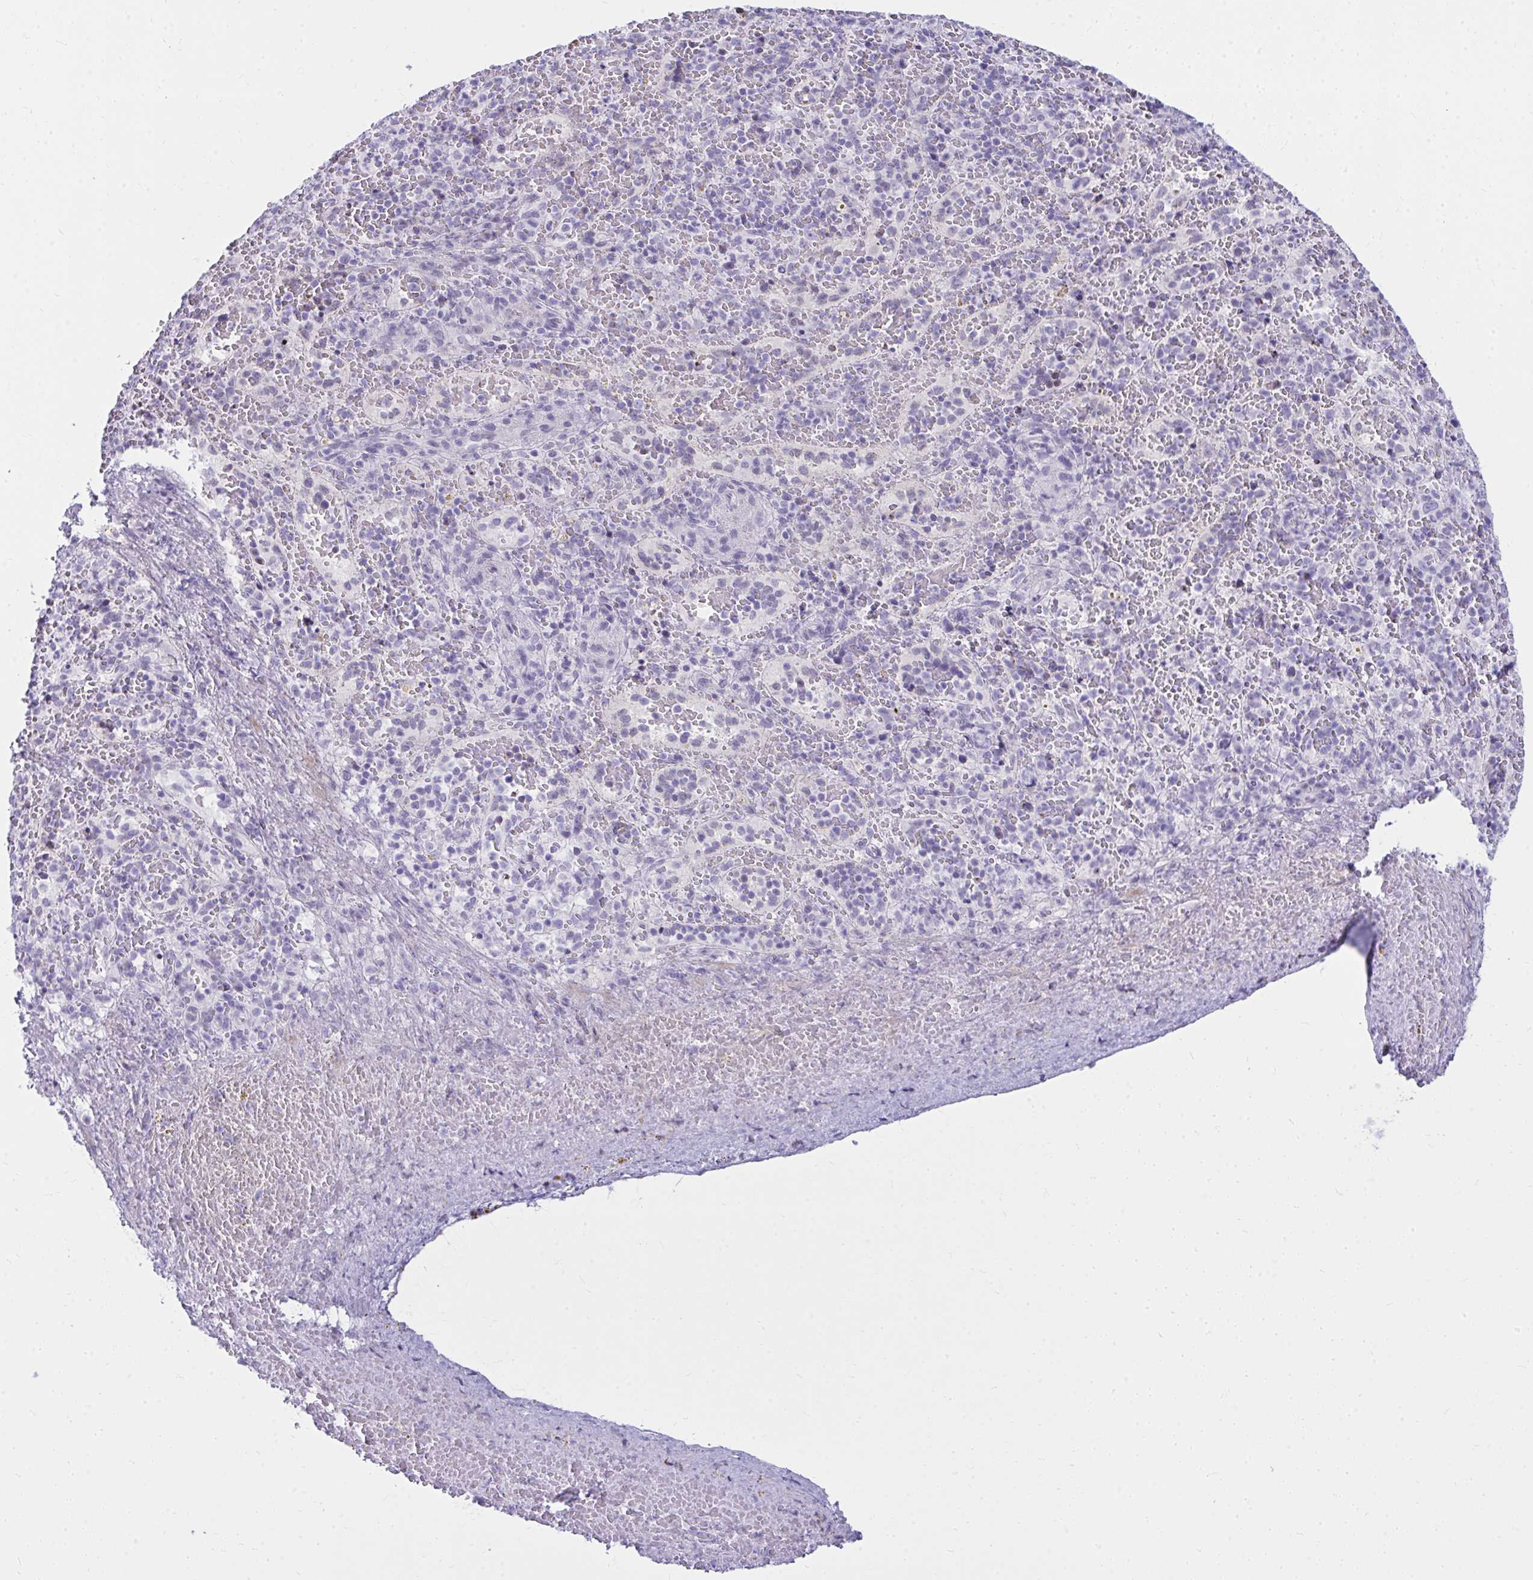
{"staining": {"intensity": "negative", "quantity": "none", "location": "none"}, "tissue": "spleen", "cell_type": "Cells in red pulp", "image_type": "normal", "snomed": [{"axis": "morphology", "description": "Normal tissue, NOS"}, {"axis": "topography", "description": "Spleen"}], "caption": "The image demonstrates no staining of cells in red pulp in unremarkable spleen.", "gene": "OR5F1", "patient": {"sex": "female", "age": 50}}